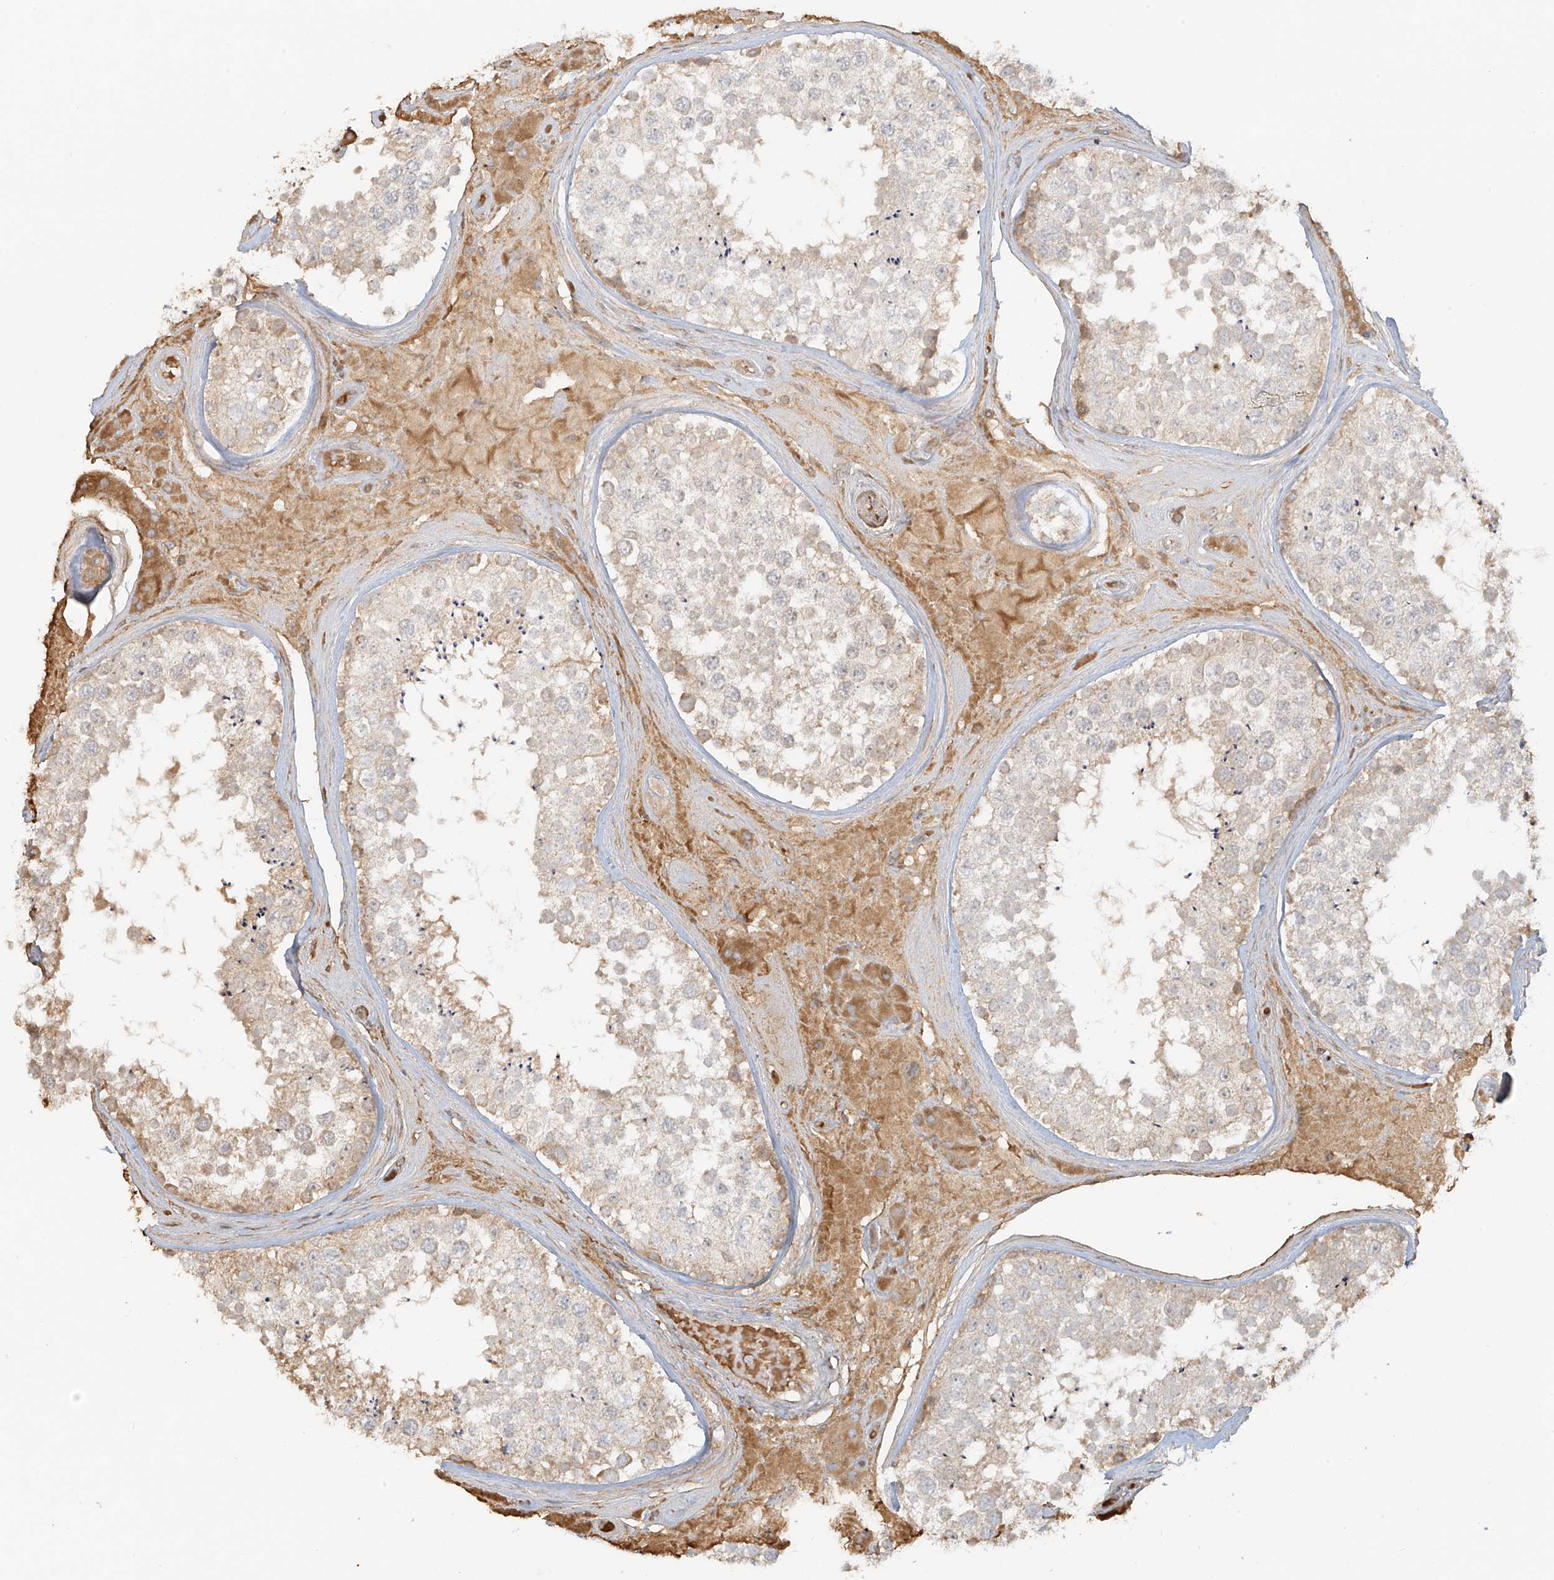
{"staining": {"intensity": "moderate", "quantity": "25%-75%", "location": "cytoplasmic/membranous"}, "tissue": "testis", "cell_type": "Cells in seminiferous ducts", "image_type": "normal", "snomed": [{"axis": "morphology", "description": "Normal tissue, NOS"}, {"axis": "topography", "description": "Testis"}], "caption": "An immunohistochemistry (IHC) image of unremarkable tissue is shown. Protein staining in brown highlights moderate cytoplasmic/membranous positivity in testis within cells in seminiferous ducts. Immunohistochemistry (ihc) stains the protein in brown and the nuclei are stained blue.", "gene": "UPK1B", "patient": {"sex": "male", "age": 46}}